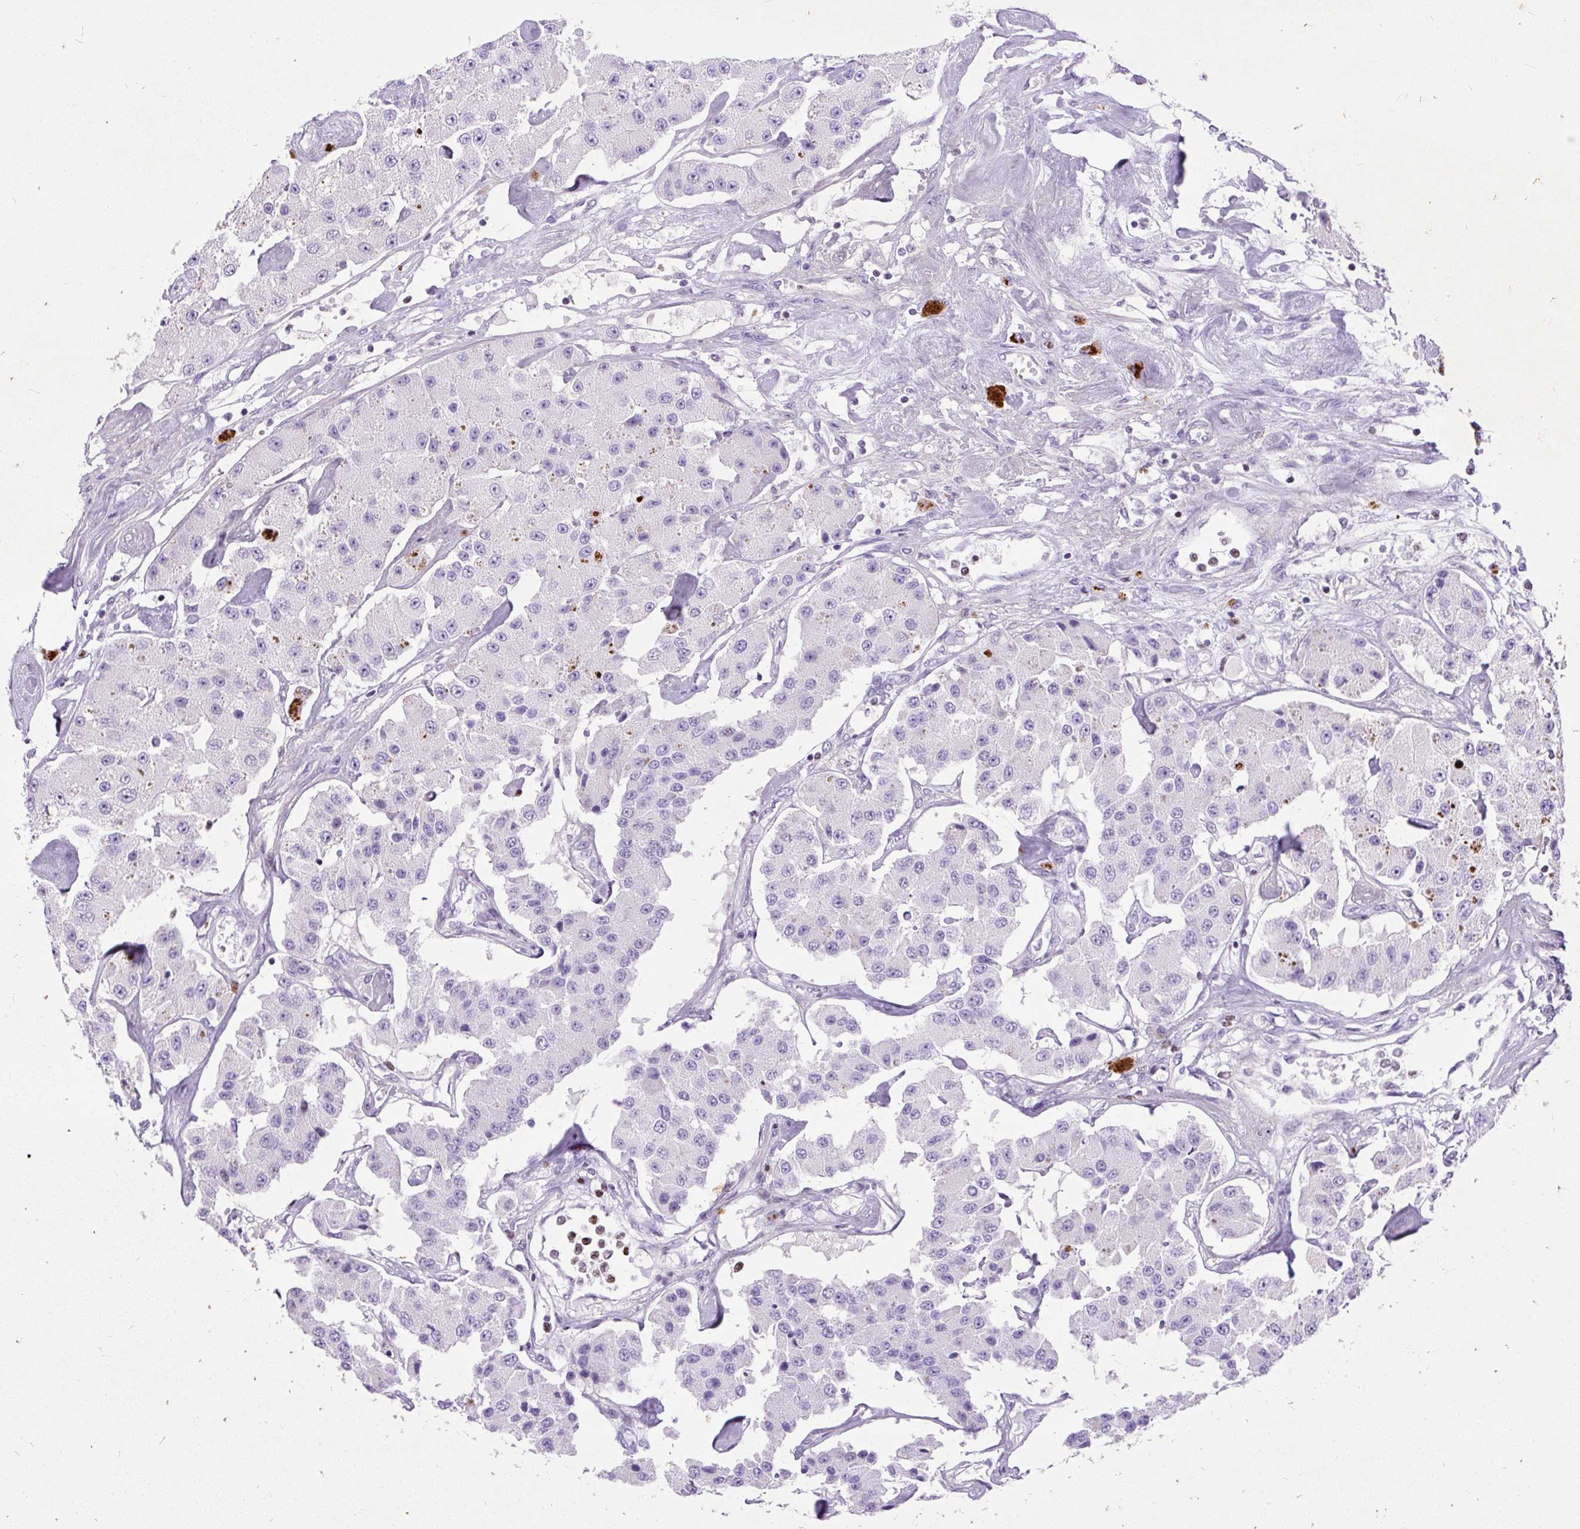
{"staining": {"intensity": "negative", "quantity": "none", "location": "none"}, "tissue": "carcinoid", "cell_type": "Tumor cells", "image_type": "cancer", "snomed": [{"axis": "morphology", "description": "Carcinoid, malignant, NOS"}, {"axis": "topography", "description": "Pancreas"}], "caption": "The micrograph exhibits no significant staining in tumor cells of carcinoid (malignant).", "gene": "SPC24", "patient": {"sex": "male", "age": 41}}